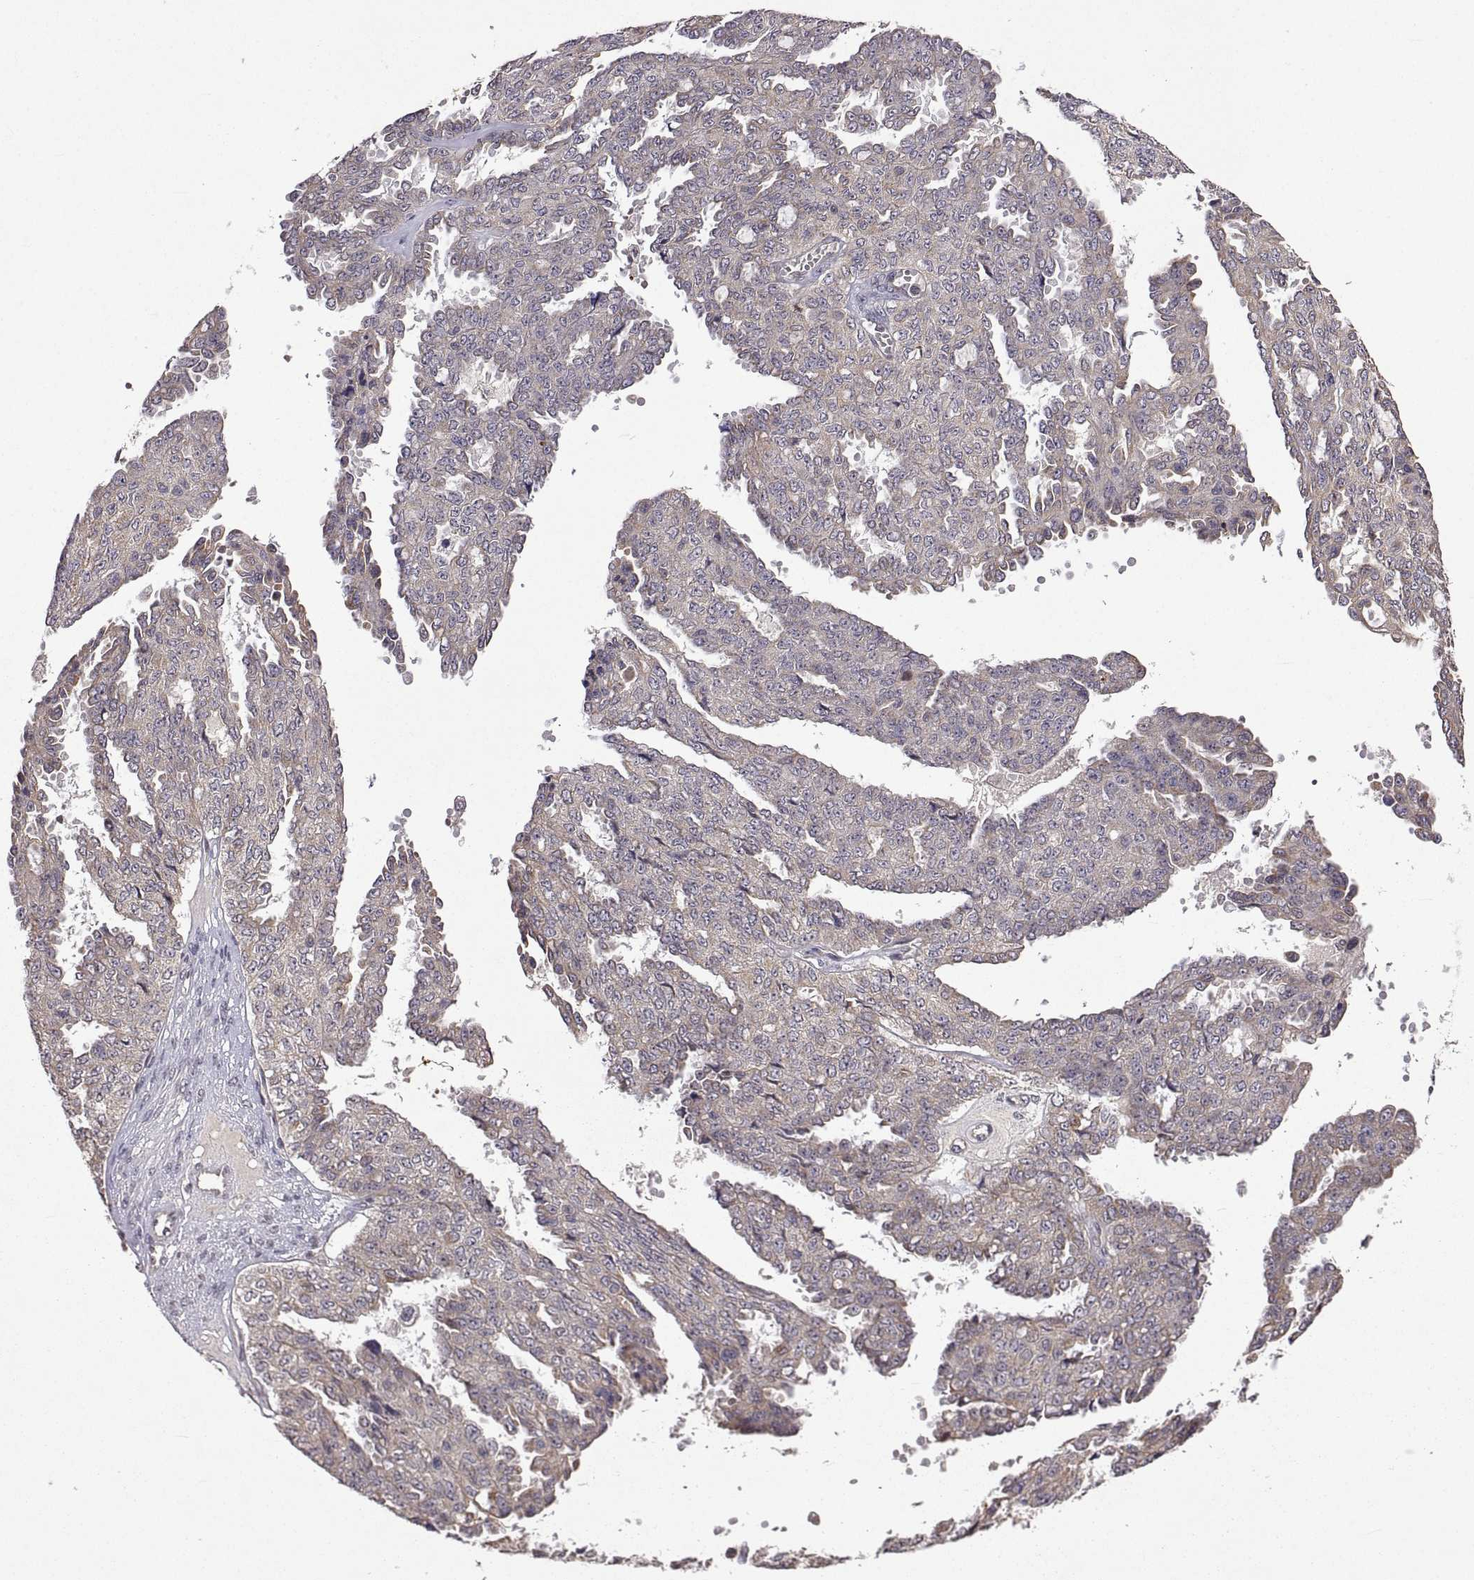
{"staining": {"intensity": "weak", "quantity": "25%-75%", "location": "cytoplasmic/membranous"}, "tissue": "ovarian cancer", "cell_type": "Tumor cells", "image_type": "cancer", "snomed": [{"axis": "morphology", "description": "Cystadenocarcinoma, serous, NOS"}, {"axis": "topography", "description": "Ovary"}], "caption": "High-magnification brightfield microscopy of ovarian cancer (serous cystadenocarcinoma) stained with DAB (3,3'-diaminobenzidine) (brown) and counterstained with hematoxylin (blue). tumor cells exhibit weak cytoplasmic/membranous staining is seen in approximately25%-75% of cells.", "gene": "LAMA1", "patient": {"sex": "female", "age": 71}}